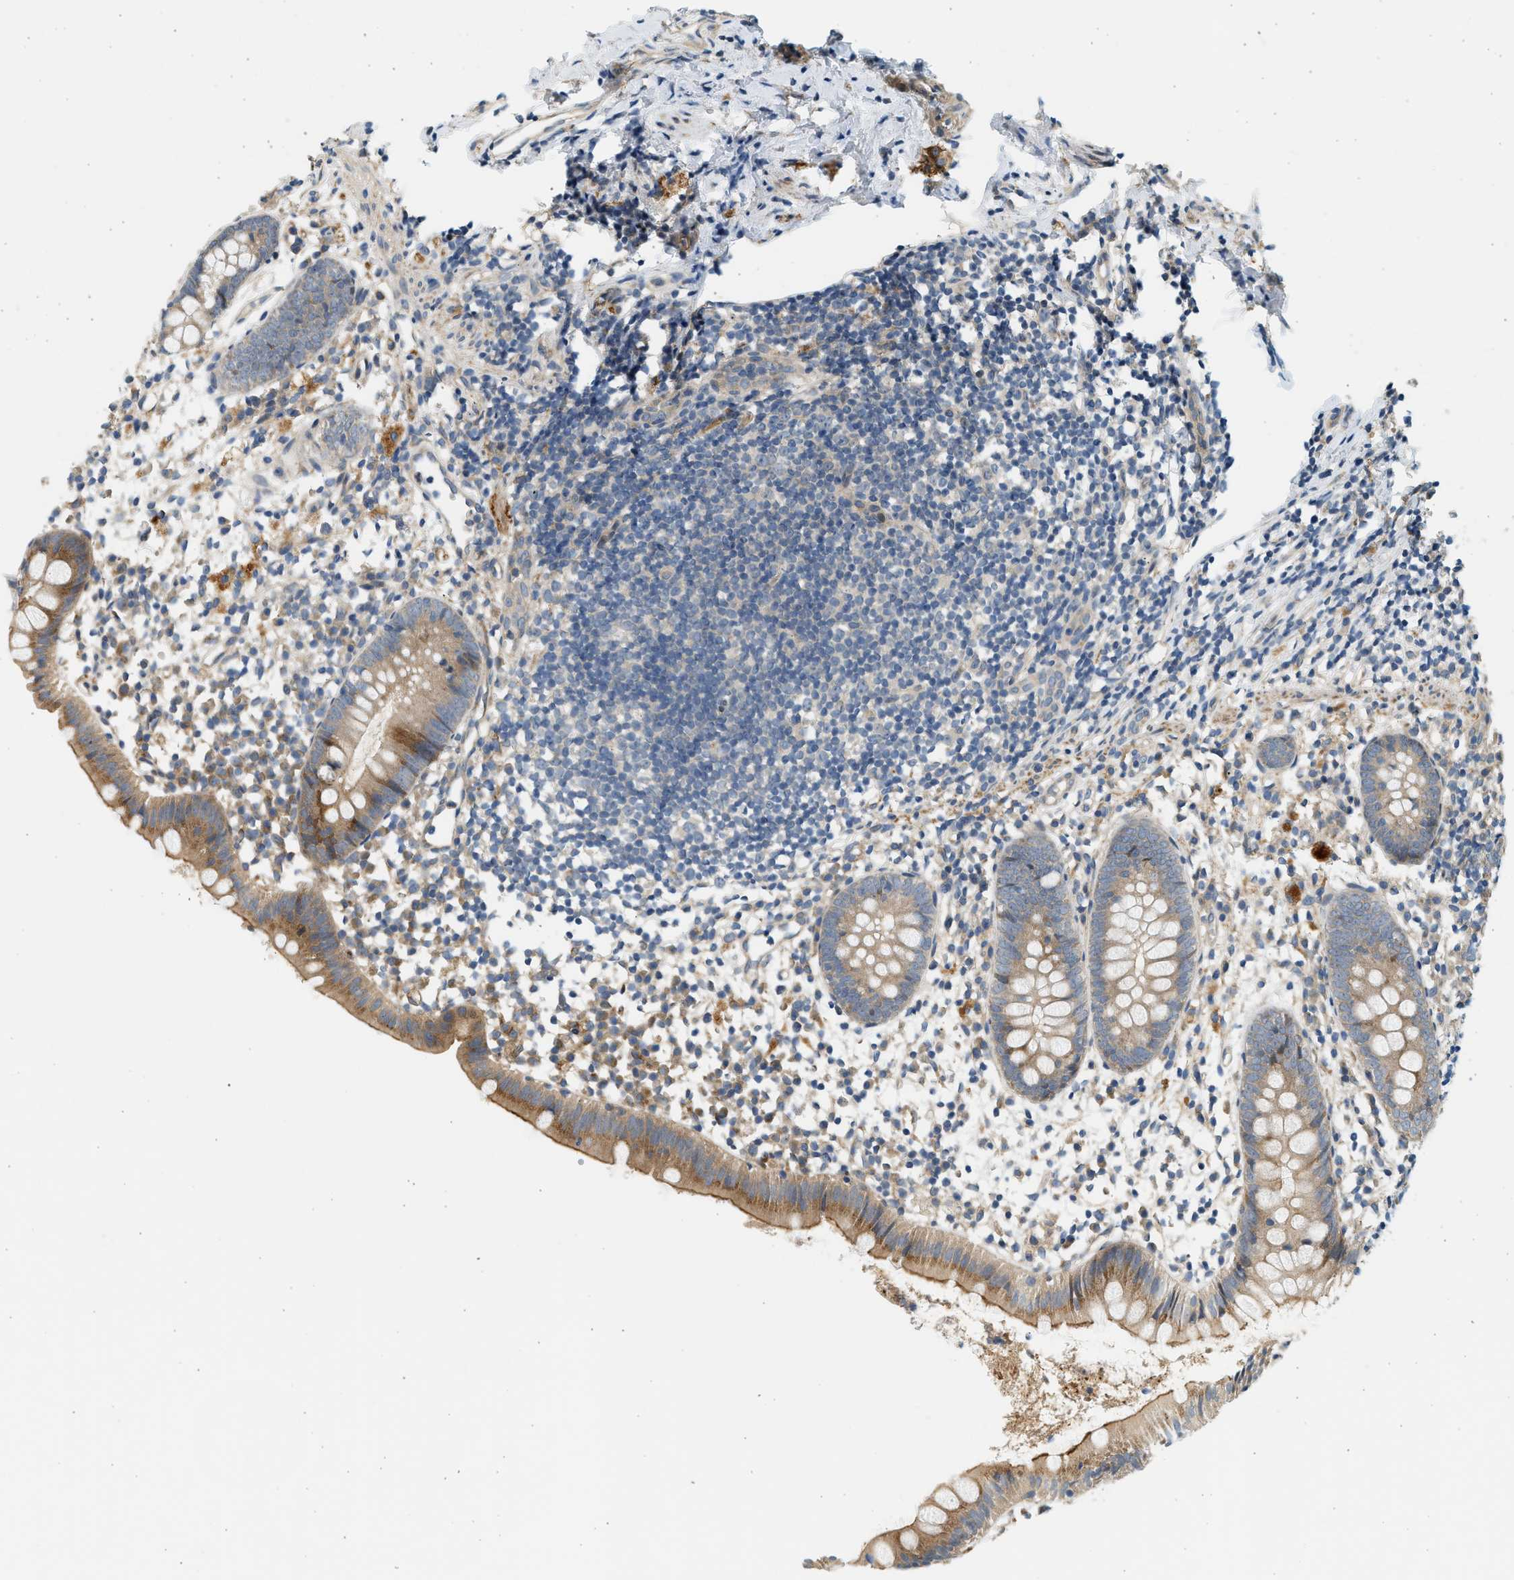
{"staining": {"intensity": "moderate", "quantity": "25%-75%", "location": "cytoplasmic/membranous"}, "tissue": "appendix", "cell_type": "Glandular cells", "image_type": "normal", "snomed": [{"axis": "morphology", "description": "Normal tissue, NOS"}, {"axis": "topography", "description": "Appendix"}], "caption": "Benign appendix was stained to show a protein in brown. There is medium levels of moderate cytoplasmic/membranous expression in about 25%-75% of glandular cells. The protein of interest is shown in brown color, while the nuclei are stained blue.", "gene": "KDELR2", "patient": {"sex": "female", "age": 20}}